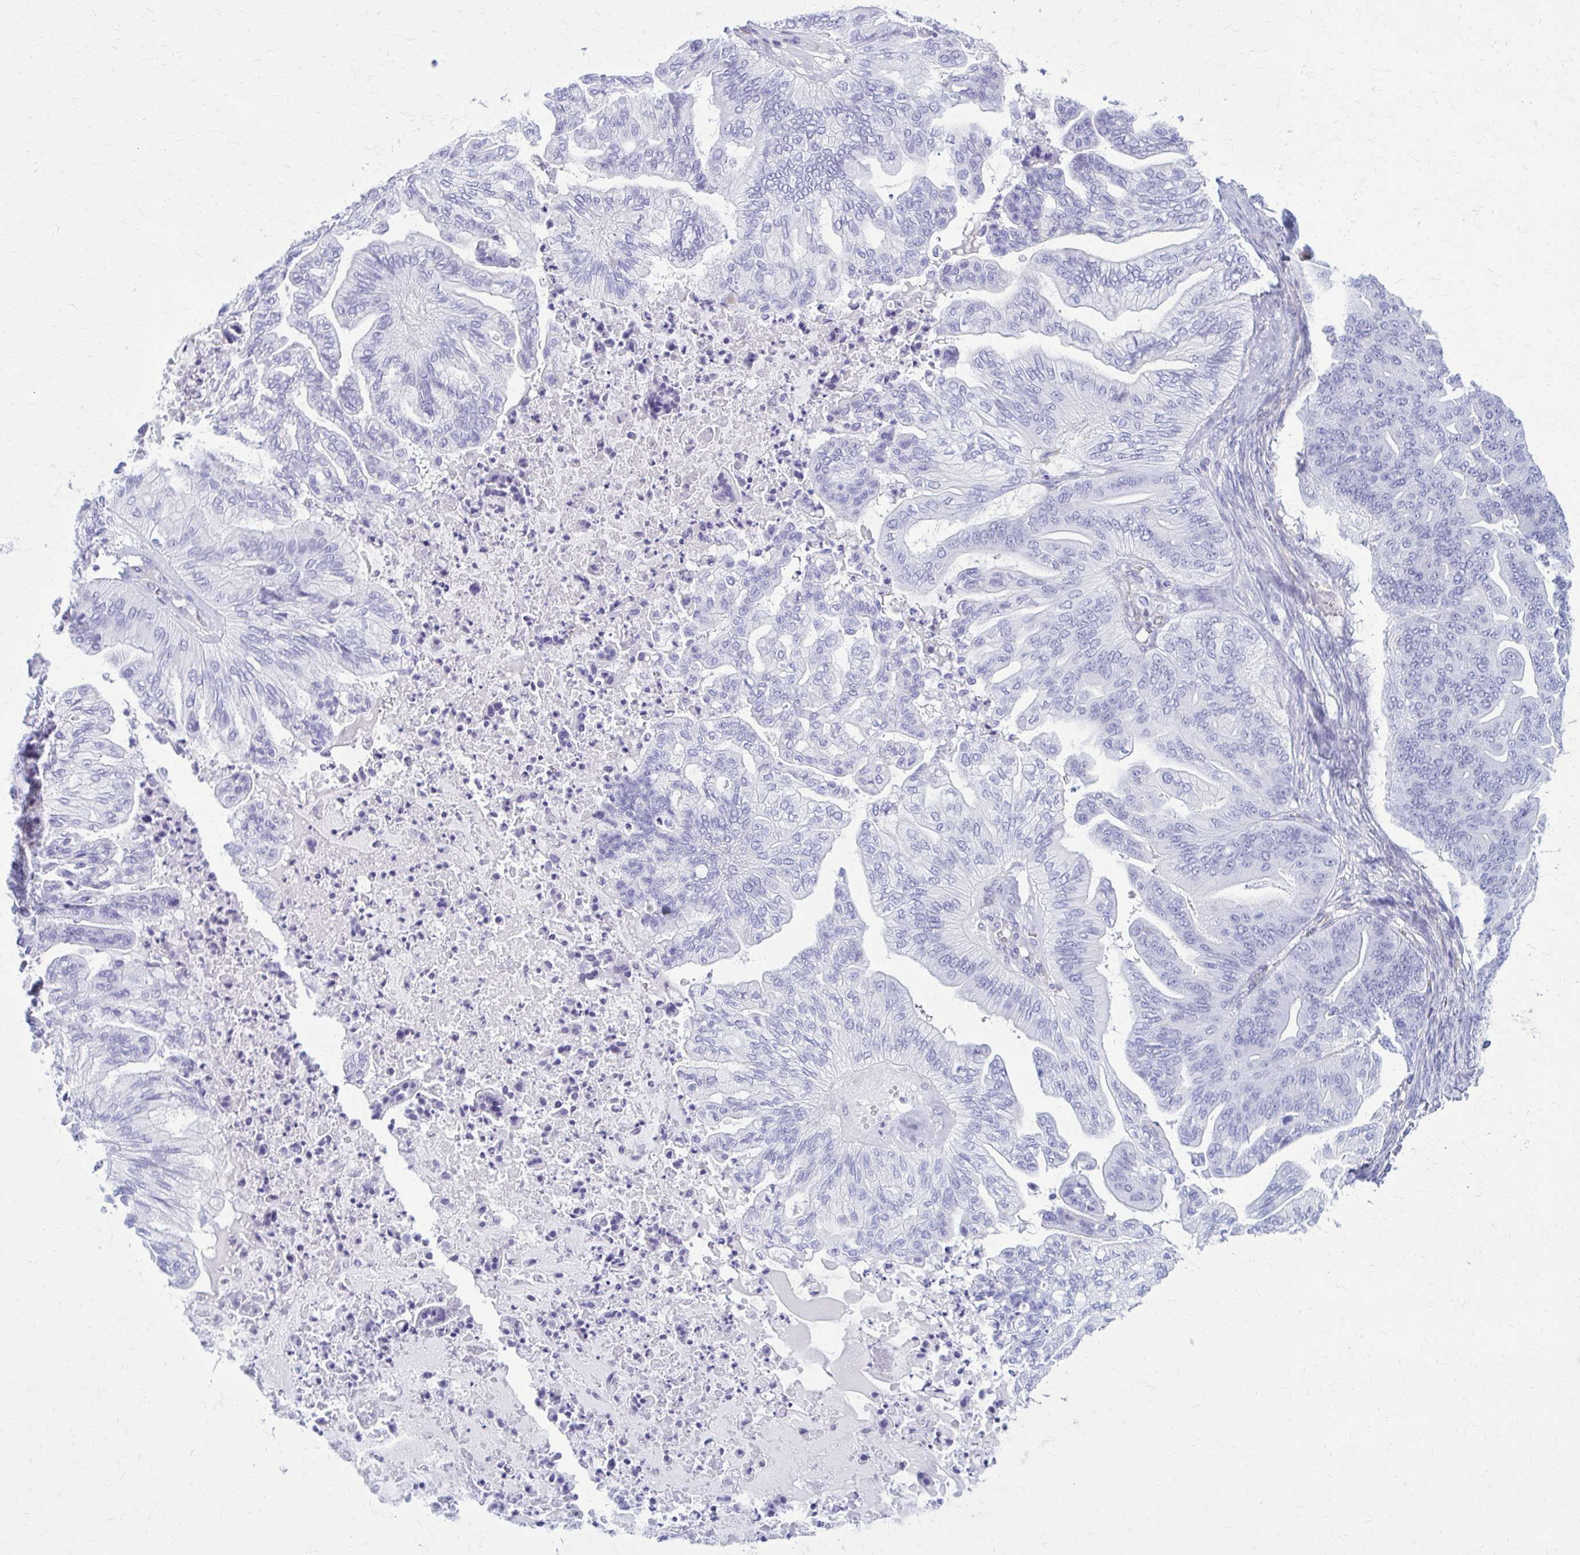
{"staining": {"intensity": "negative", "quantity": "none", "location": "none"}, "tissue": "ovarian cancer", "cell_type": "Tumor cells", "image_type": "cancer", "snomed": [{"axis": "morphology", "description": "Cystadenocarcinoma, mucinous, NOS"}, {"axis": "topography", "description": "Ovary"}], "caption": "High magnification brightfield microscopy of ovarian mucinous cystadenocarcinoma stained with DAB (brown) and counterstained with hematoxylin (blue): tumor cells show no significant staining.", "gene": "GFAP", "patient": {"sex": "female", "age": 67}}